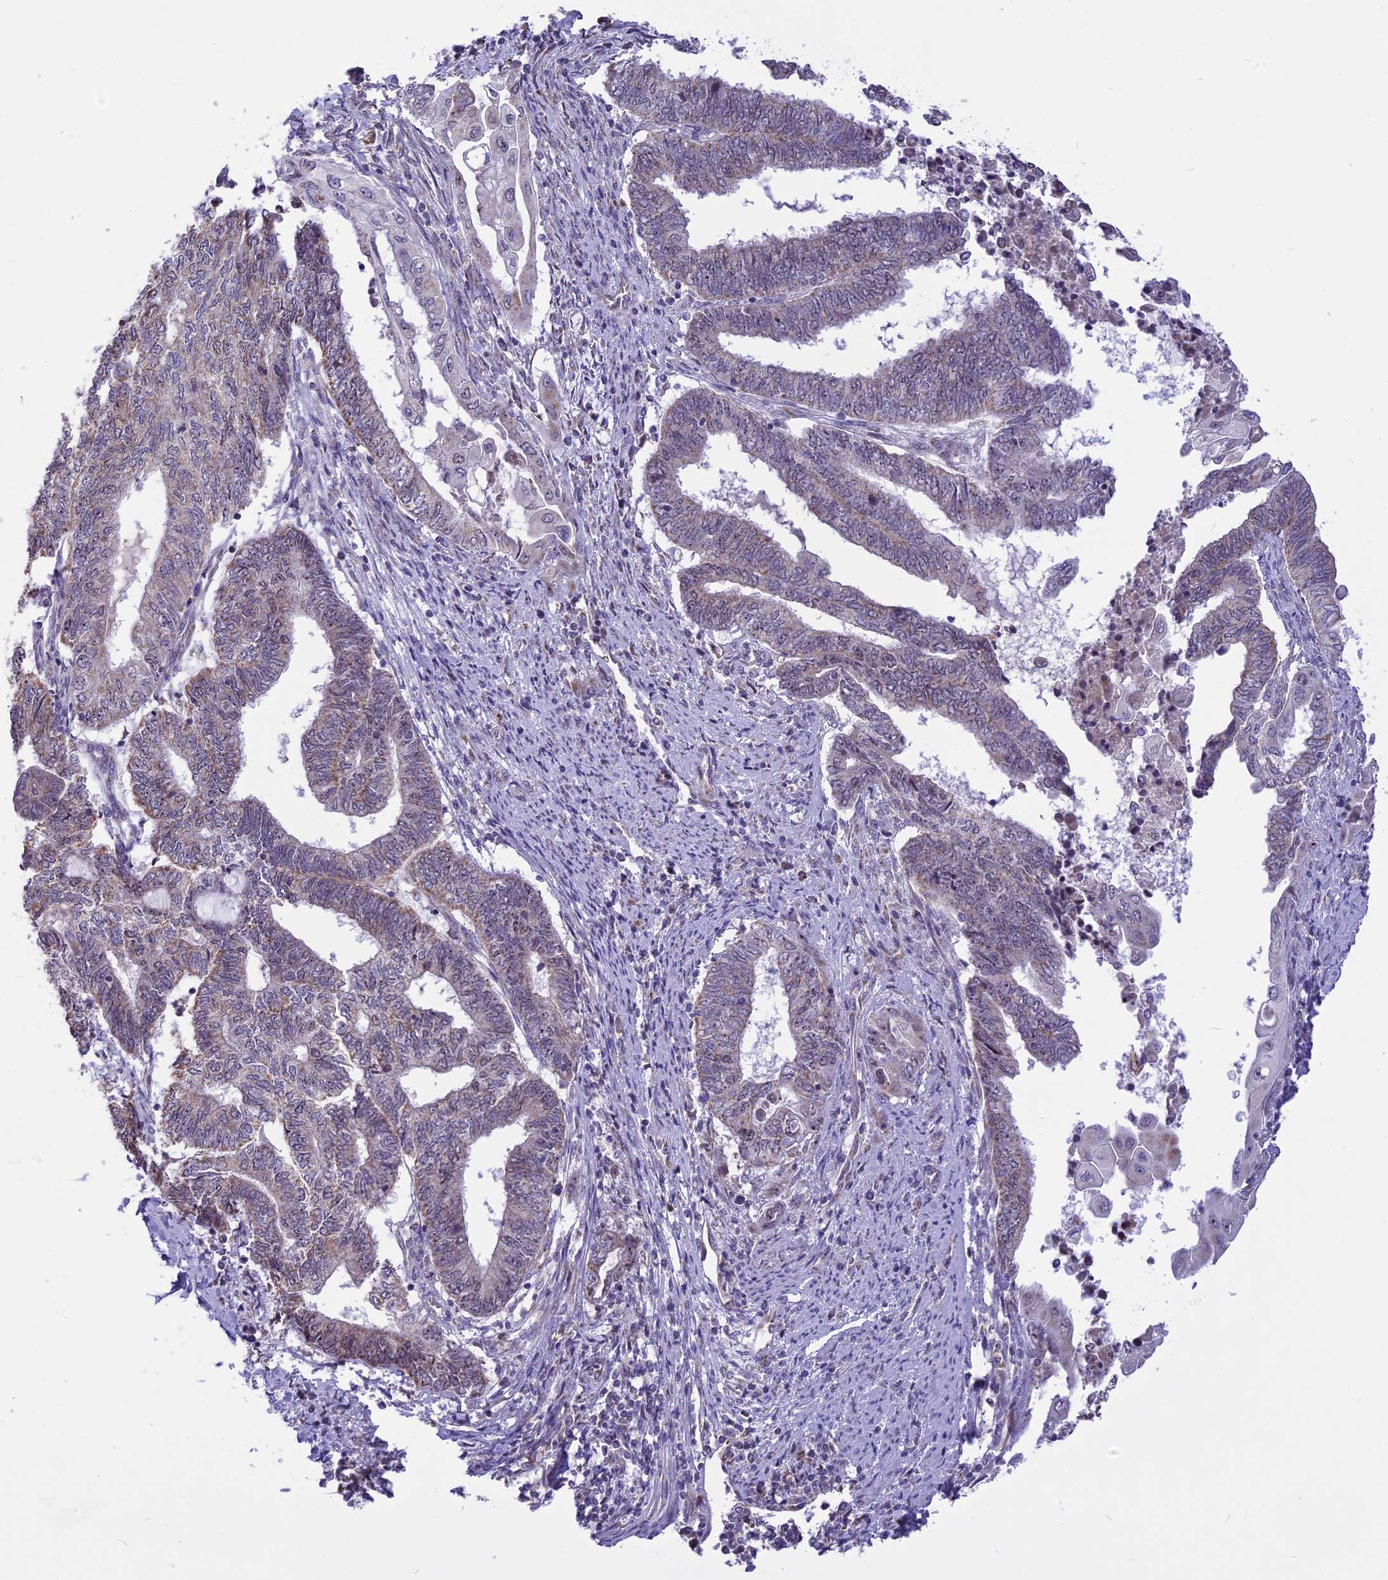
{"staining": {"intensity": "weak", "quantity": "<25%", "location": "cytoplasmic/membranous"}, "tissue": "endometrial cancer", "cell_type": "Tumor cells", "image_type": "cancer", "snomed": [{"axis": "morphology", "description": "Adenocarcinoma, NOS"}, {"axis": "topography", "description": "Uterus"}, {"axis": "topography", "description": "Endometrium"}], "caption": "A high-resolution photomicrograph shows immunohistochemistry (IHC) staining of endometrial cancer (adenocarcinoma), which reveals no significant staining in tumor cells.", "gene": "CMSS1", "patient": {"sex": "female", "age": 70}}